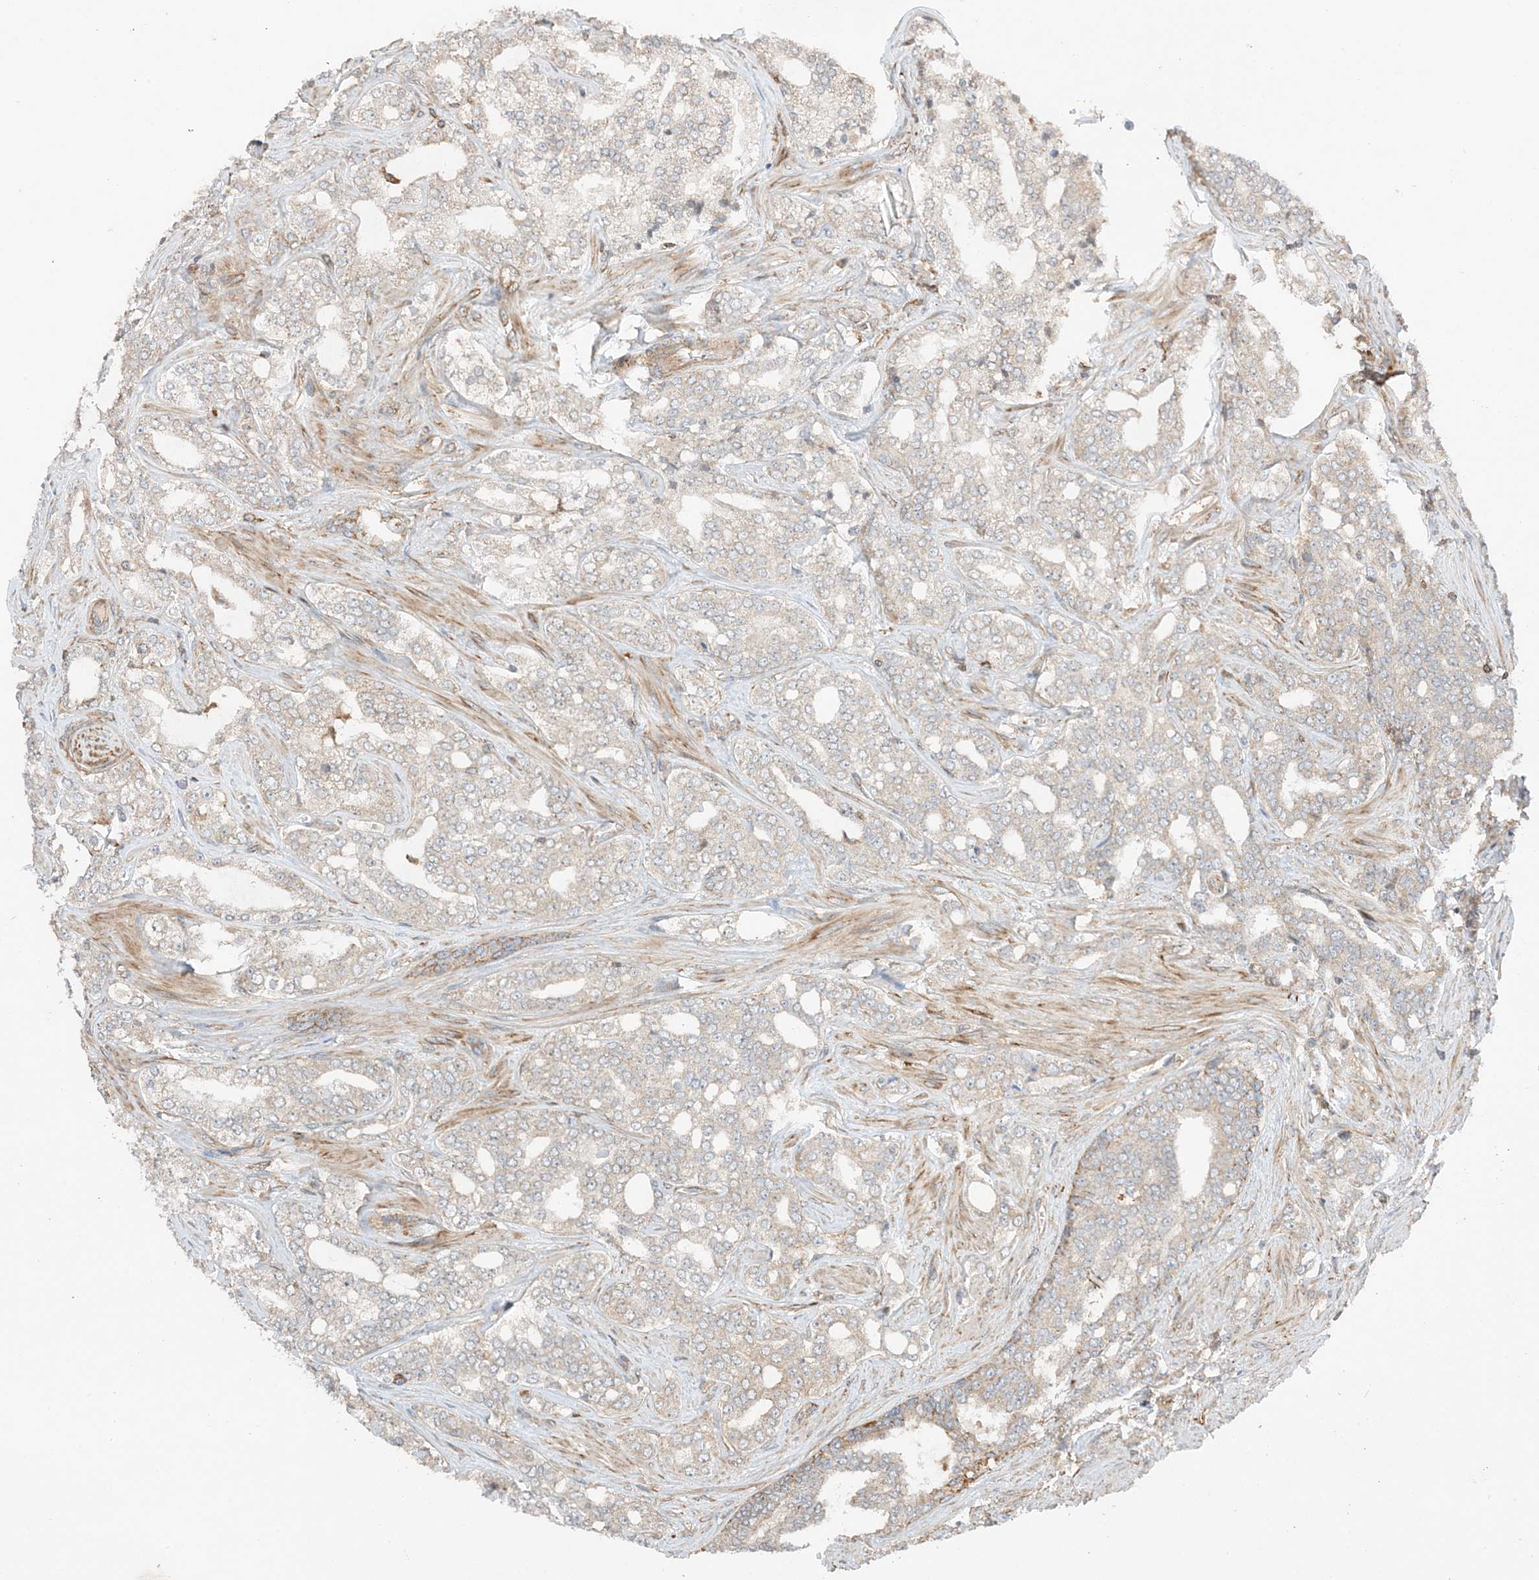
{"staining": {"intensity": "negative", "quantity": "none", "location": "none"}, "tissue": "prostate cancer", "cell_type": "Tumor cells", "image_type": "cancer", "snomed": [{"axis": "morphology", "description": "Adenocarcinoma, High grade"}, {"axis": "topography", "description": "Prostate"}], "caption": "The histopathology image demonstrates no staining of tumor cells in prostate cancer. The staining was performed using DAB (3,3'-diaminobenzidine) to visualize the protein expression in brown, while the nuclei were stained in blue with hematoxylin (Magnification: 20x).", "gene": "SLC25A12", "patient": {"sex": "male", "age": 64}}